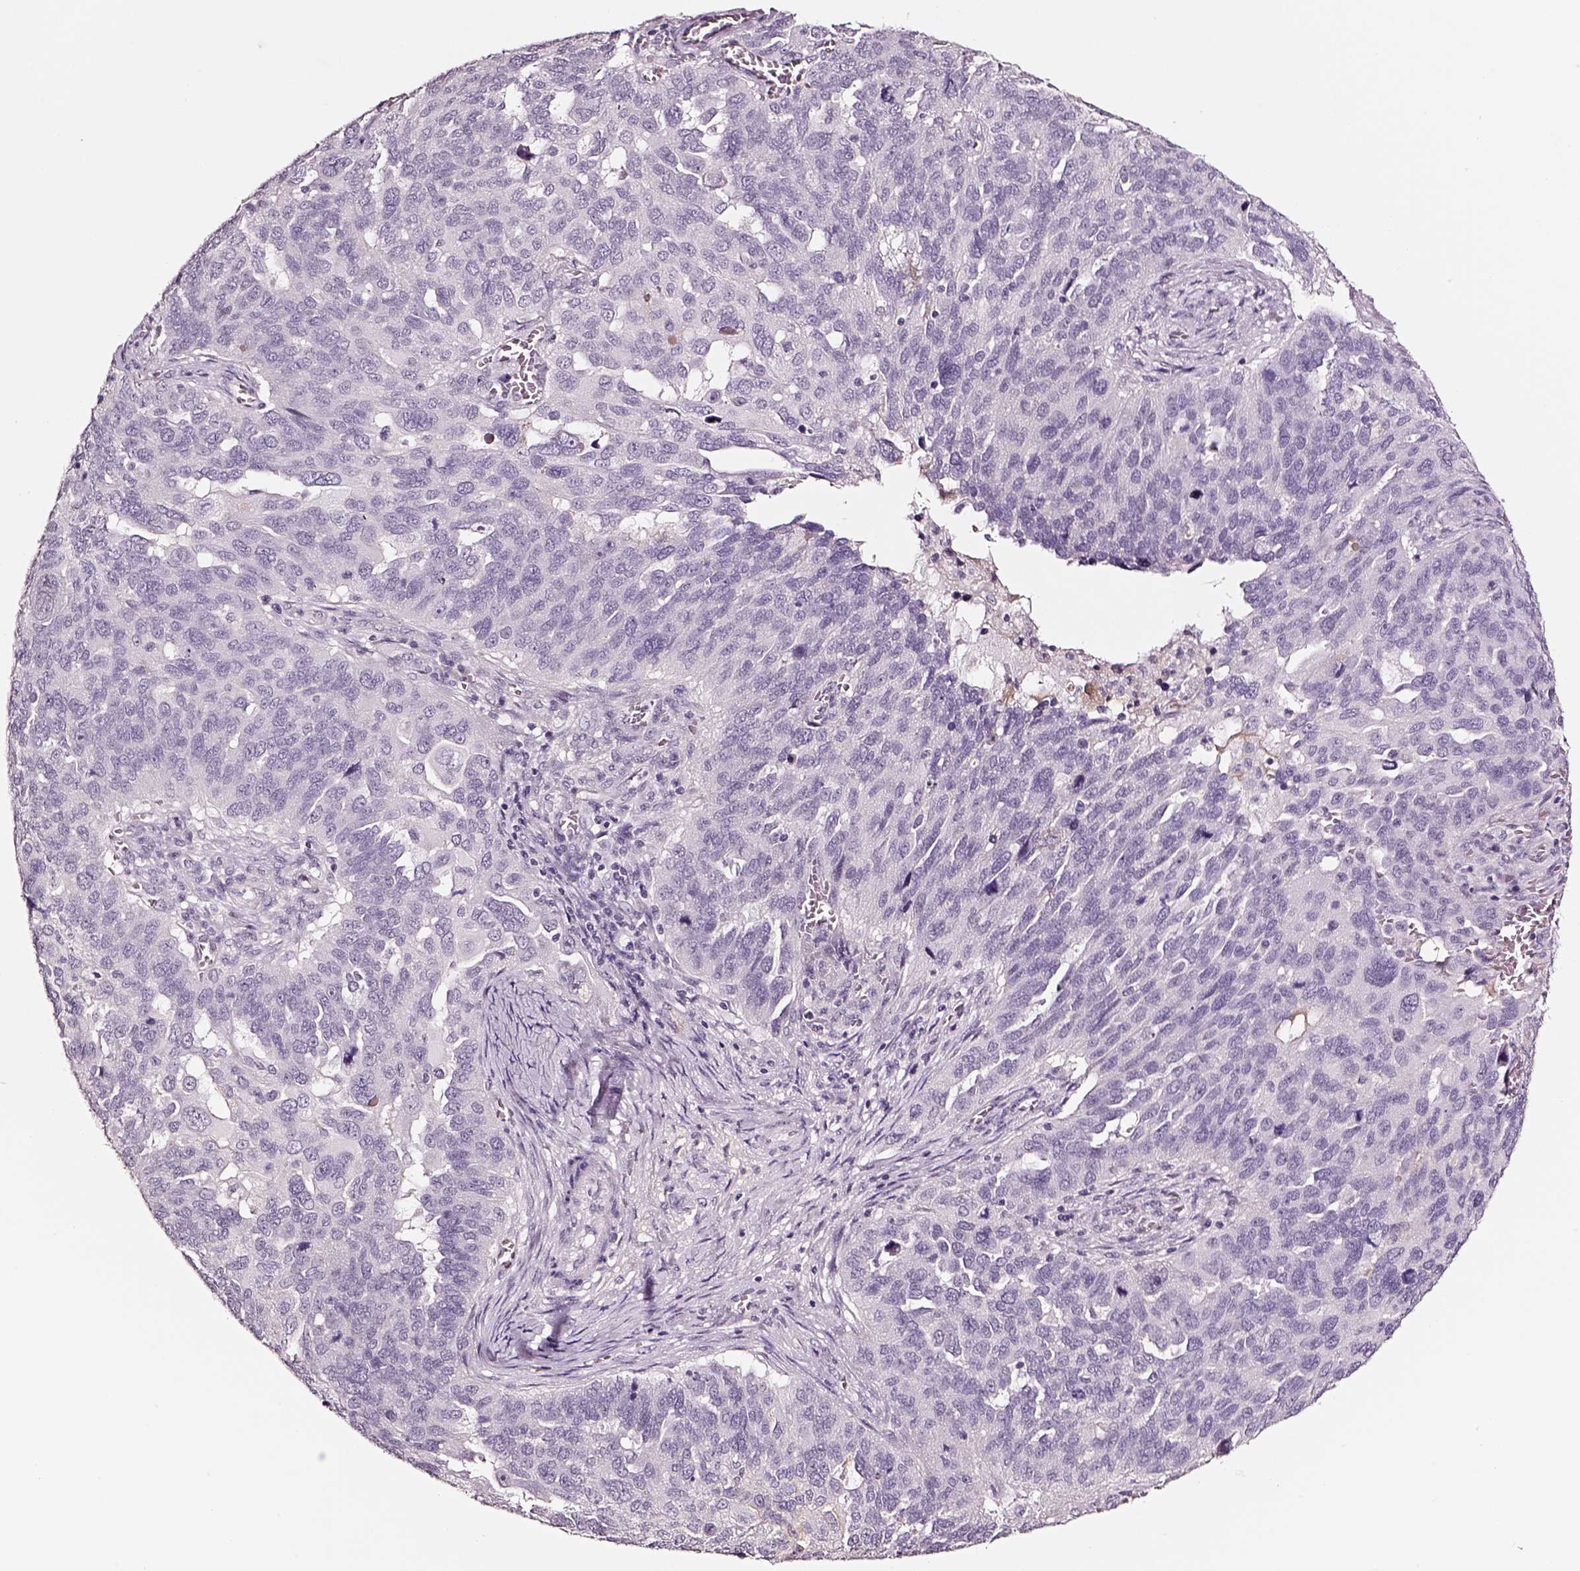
{"staining": {"intensity": "negative", "quantity": "none", "location": "none"}, "tissue": "ovarian cancer", "cell_type": "Tumor cells", "image_type": "cancer", "snomed": [{"axis": "morphology", "description": "Carcinoma, endometroid"}, {"axis": "topography", "description": "Soft tissue"}, {"axis": "topography", "description": "Ovary"}], "caption": "Immunohistochemistry histopathology image of ovarian cancer (endometroid carcinoma) stained for a protein (brown), which shows no expression in tumor cells. (Brightfield microscopy of DAB immunohistochemistry (IHC) at high magnification).", "gene": "SMIM17", "patient": {"sex": "female", "age": 52}}